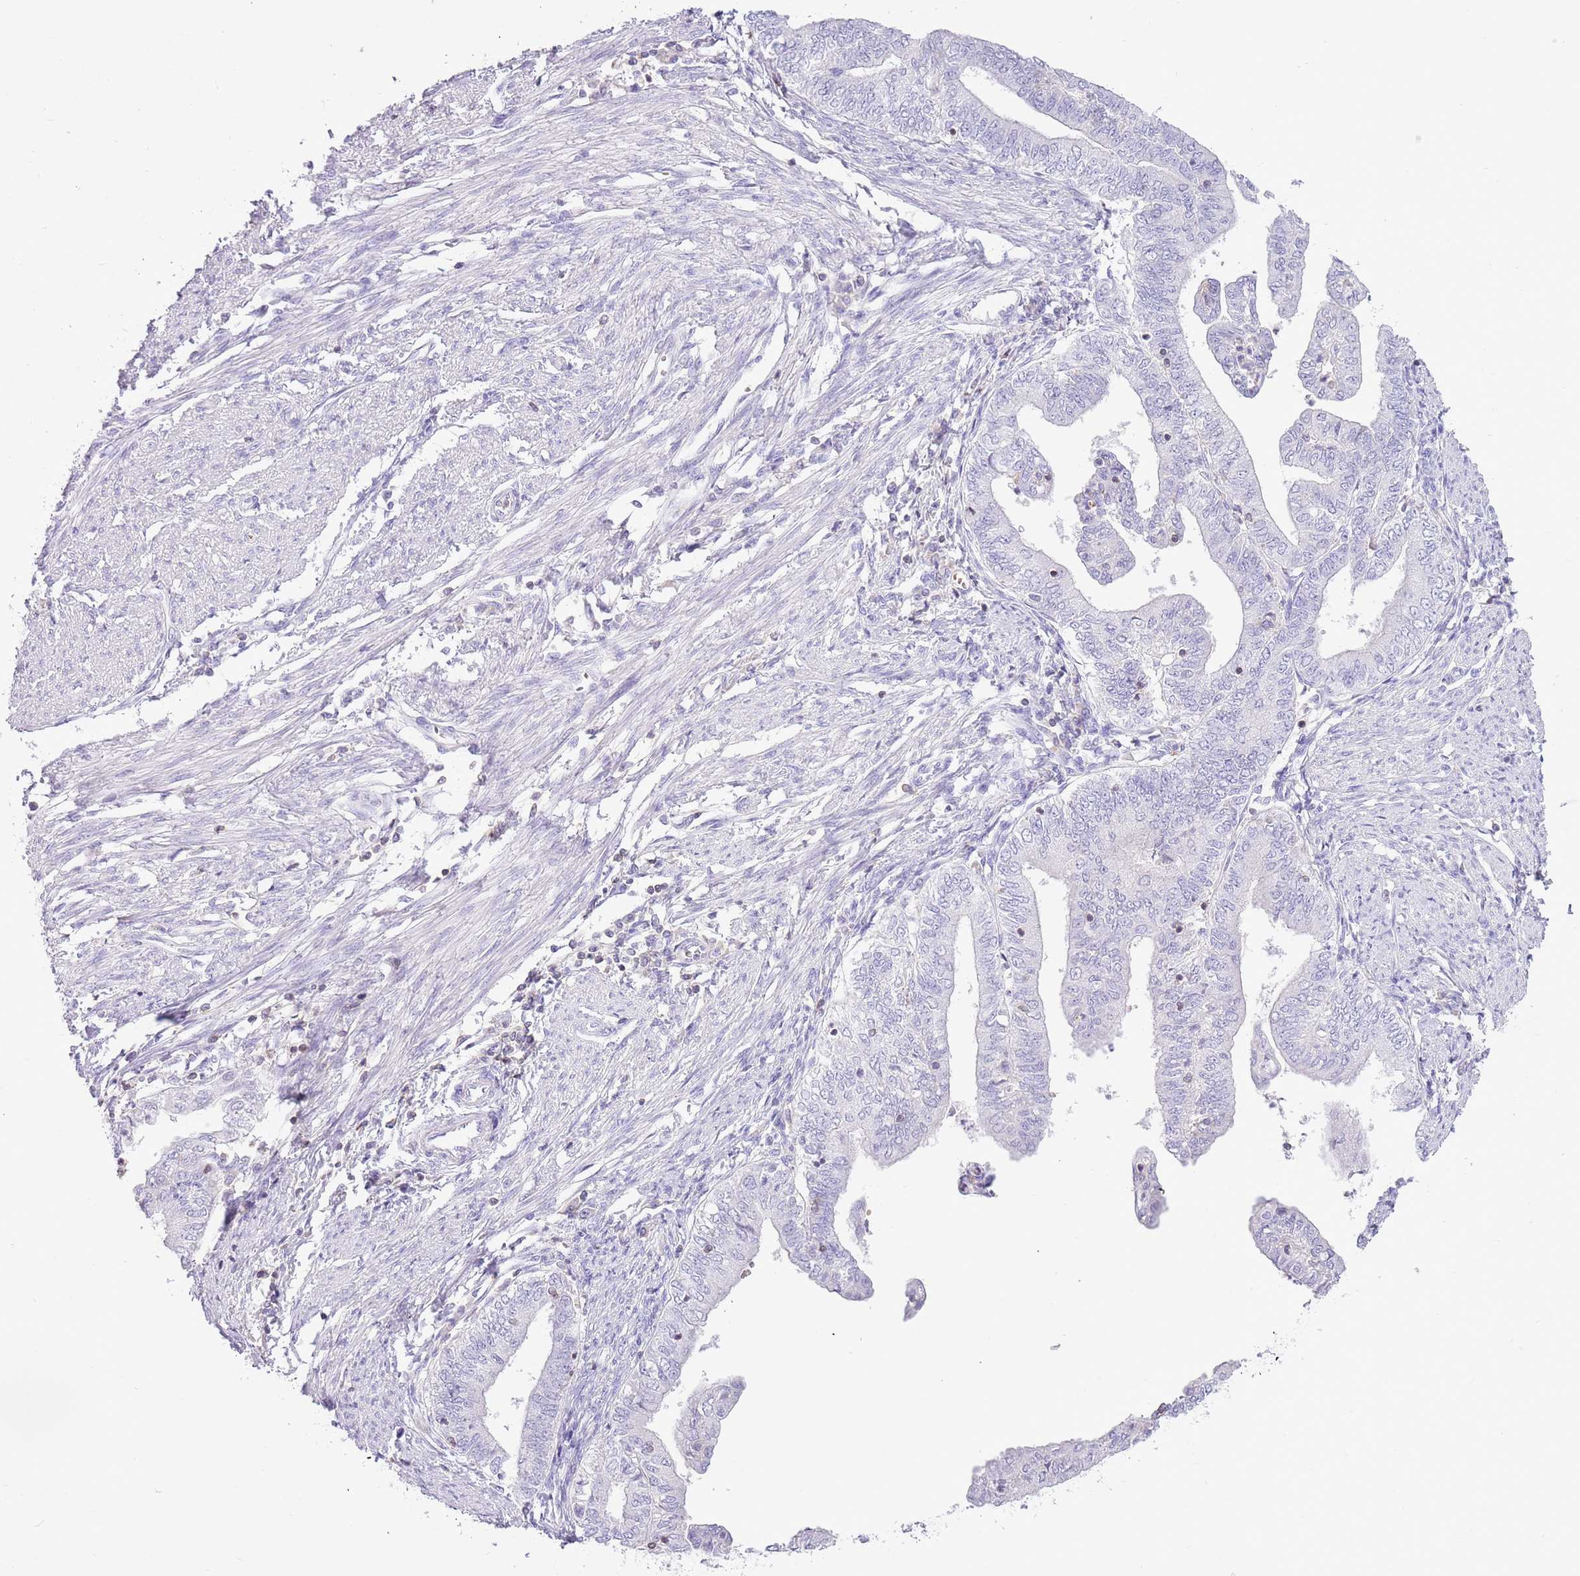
{"staining": {"intensity": "negative", "quantity": "none", "location": "none"}, "tissue": "endometrial cancer", "cell_type": "Tumor cells", "image_type": "cancer", "snomed": [{"axis": "morphology", "description": "Adenocarcinoma, NOS"}, {"axis": "topography", "description": "Endometrium"}], "caption": "The image displays no significant expression in tumor cells of adenocarcinoma (endometrial).", "gene": "OR4Q3", "patient": {"sex": "female", "age": 66}}